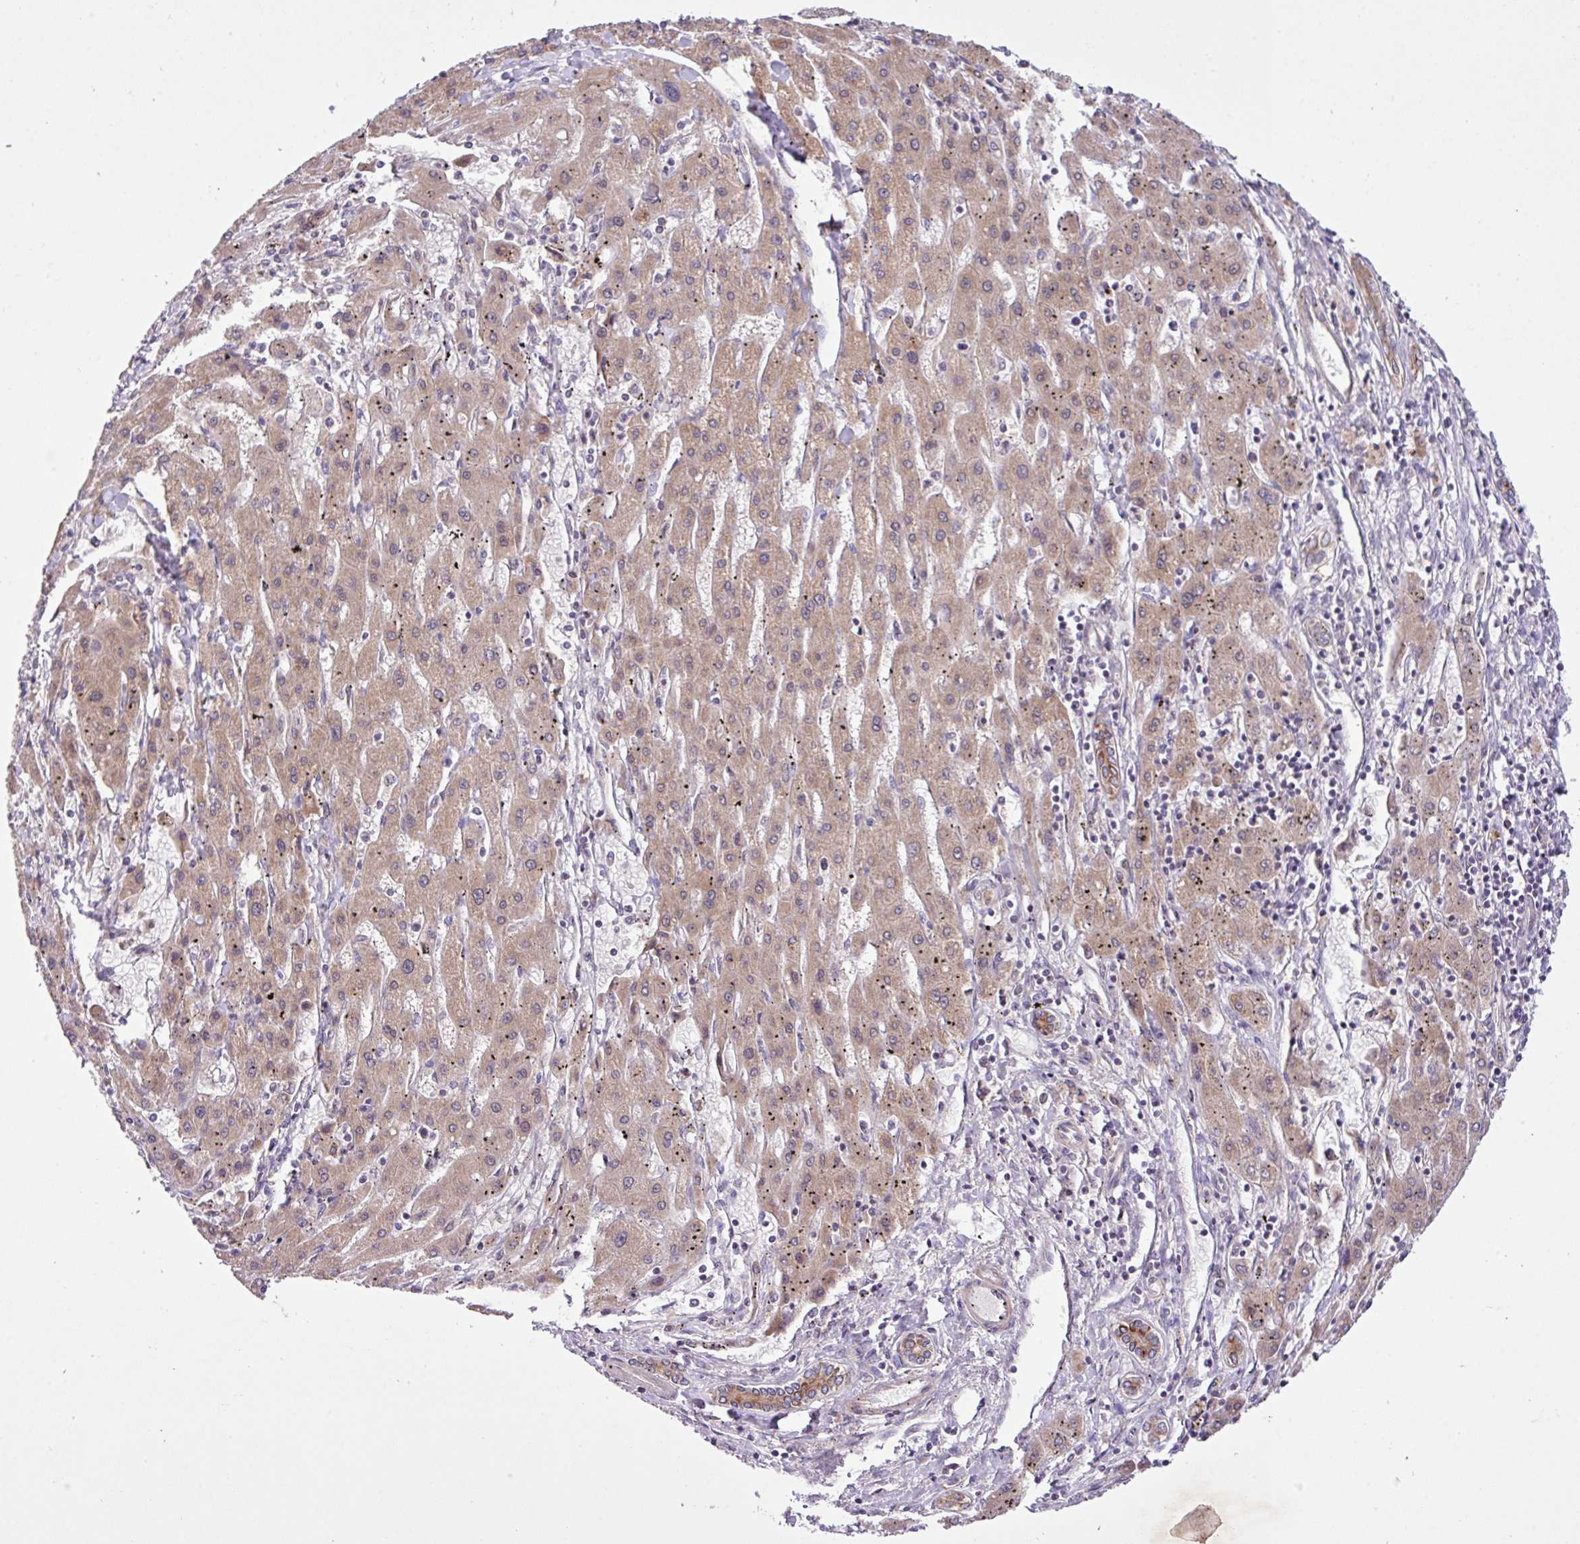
{"staining": {"intensity": "weak", "quantity": ">75%", "location": "cytoplasmic/membranous"}, "tissue": "liver cancer", "cell_type": "Tumor cells", "image_type": "cancer", "snomed": [{"axis": "morphology", "description": "Carcinoma, Hepatocellular, NOS"}, {"axis": "topography", "description": "Liver"}], "caption": "Immunohistochemical staining of hepatocellular carcinoma (liver) displays low levels of weak cytoplasmic/membranous protein staining in approximately >75% of tumor cells. The protein of interest is stained brown, and the nuclei are stained in blue (DAB IHC with brightfield microscopy, high magnification).", "gene": "TIMM10B", "patient": {"sex": "male", "age": 72}}